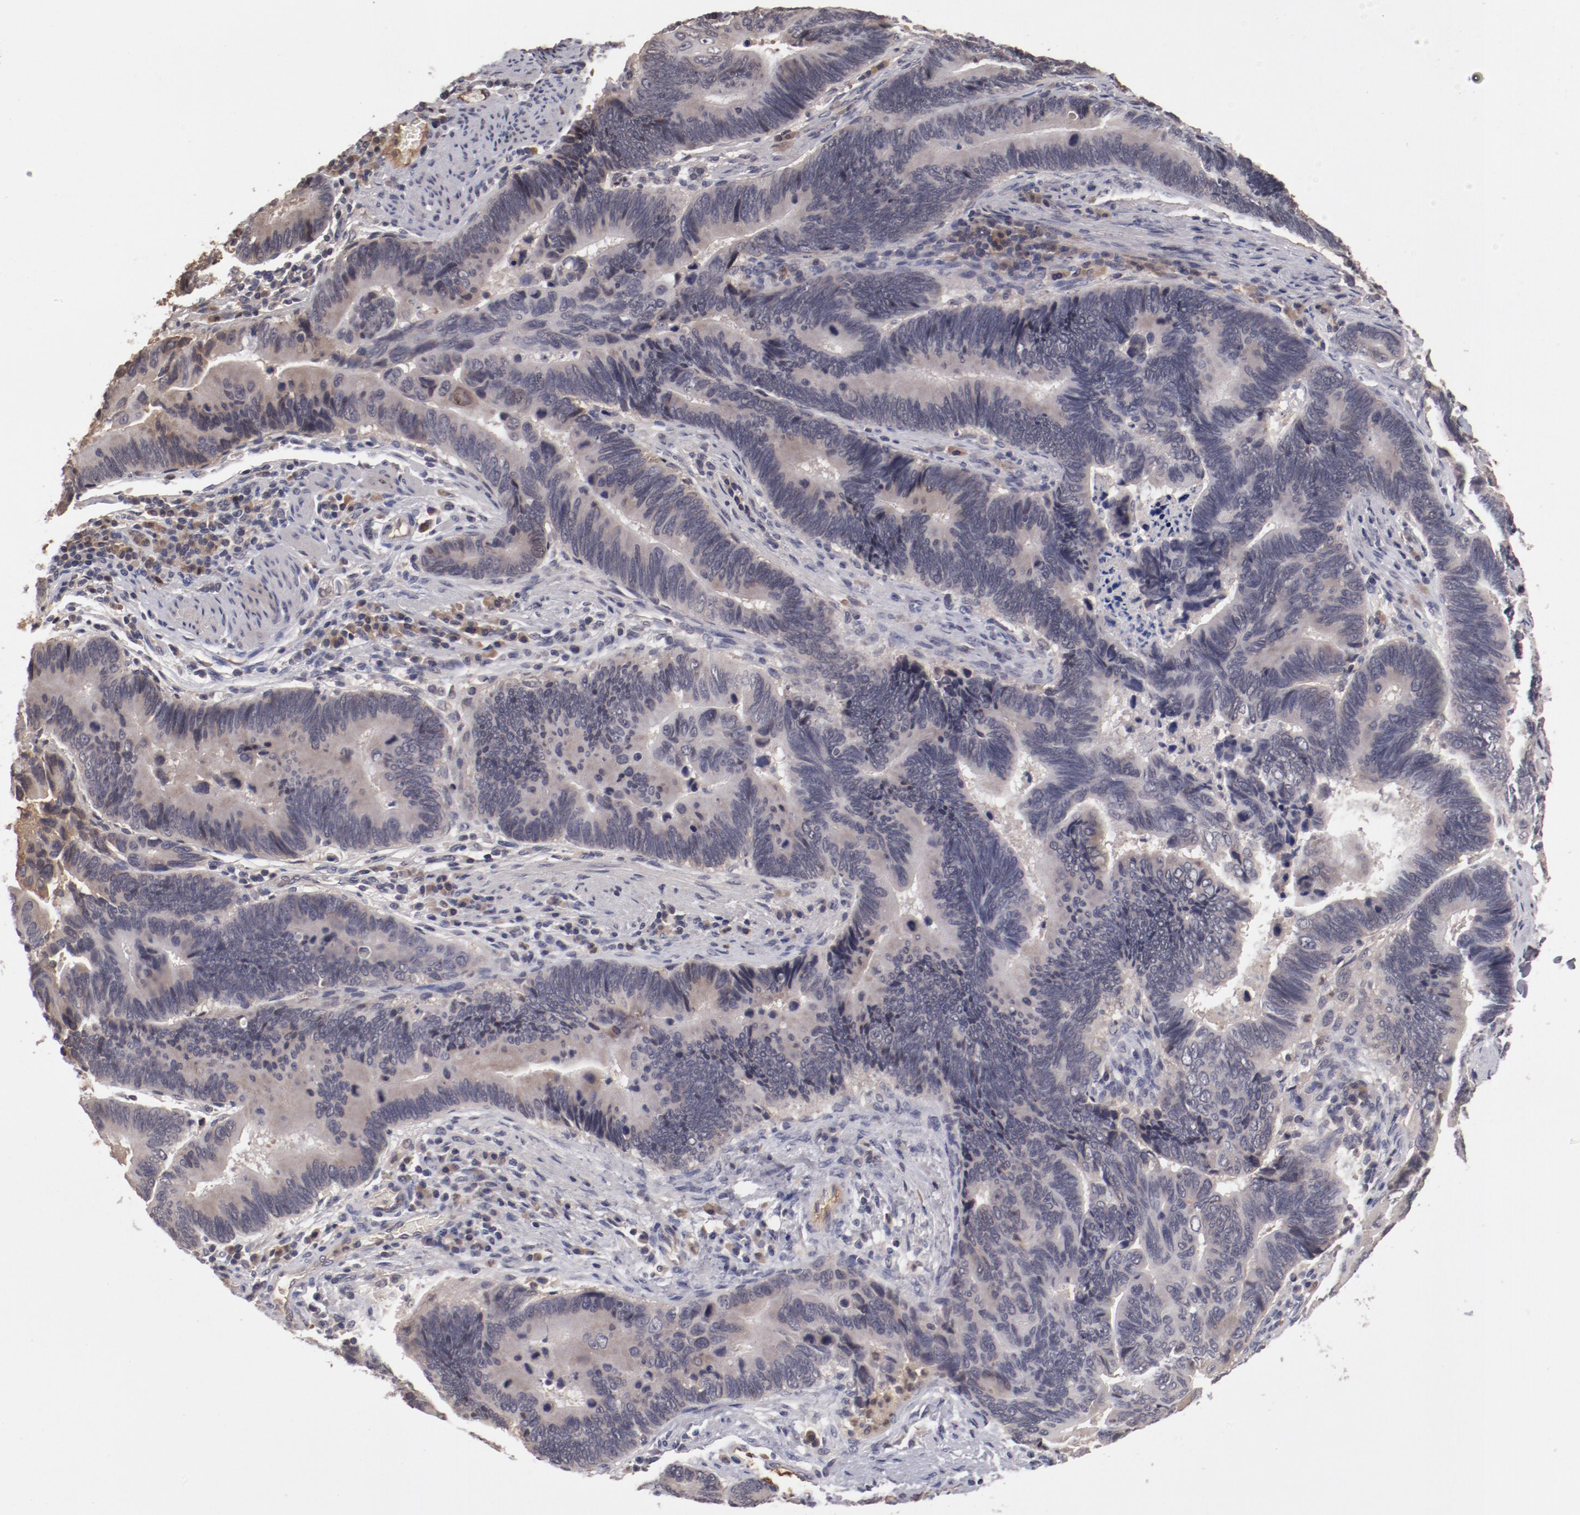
{"staining": {"intensity": "negative", "quantity": "none", "location": "none"}, "tissue": "pancreatic cancer", "cell_type": "Tumor cells", "image_type": "cancer", "snomed": [{"axis": "morphology", "description": "Adenocarcinoma, NOS"}, {"axis": "topography", "description": "Pancreas"}], "caption": "Tumor cells are negative for brown protein staining in pancreatic adenocarcinoma. (Stains: DAB (3,3'-diaminobenzidine) immunohistochemistry (IHC) with hematoxylin counter stain, Microscopy: brightfield microscopy at high magnification).", "gene": "CP", "patient": {"sex": "female", "age": 70}}